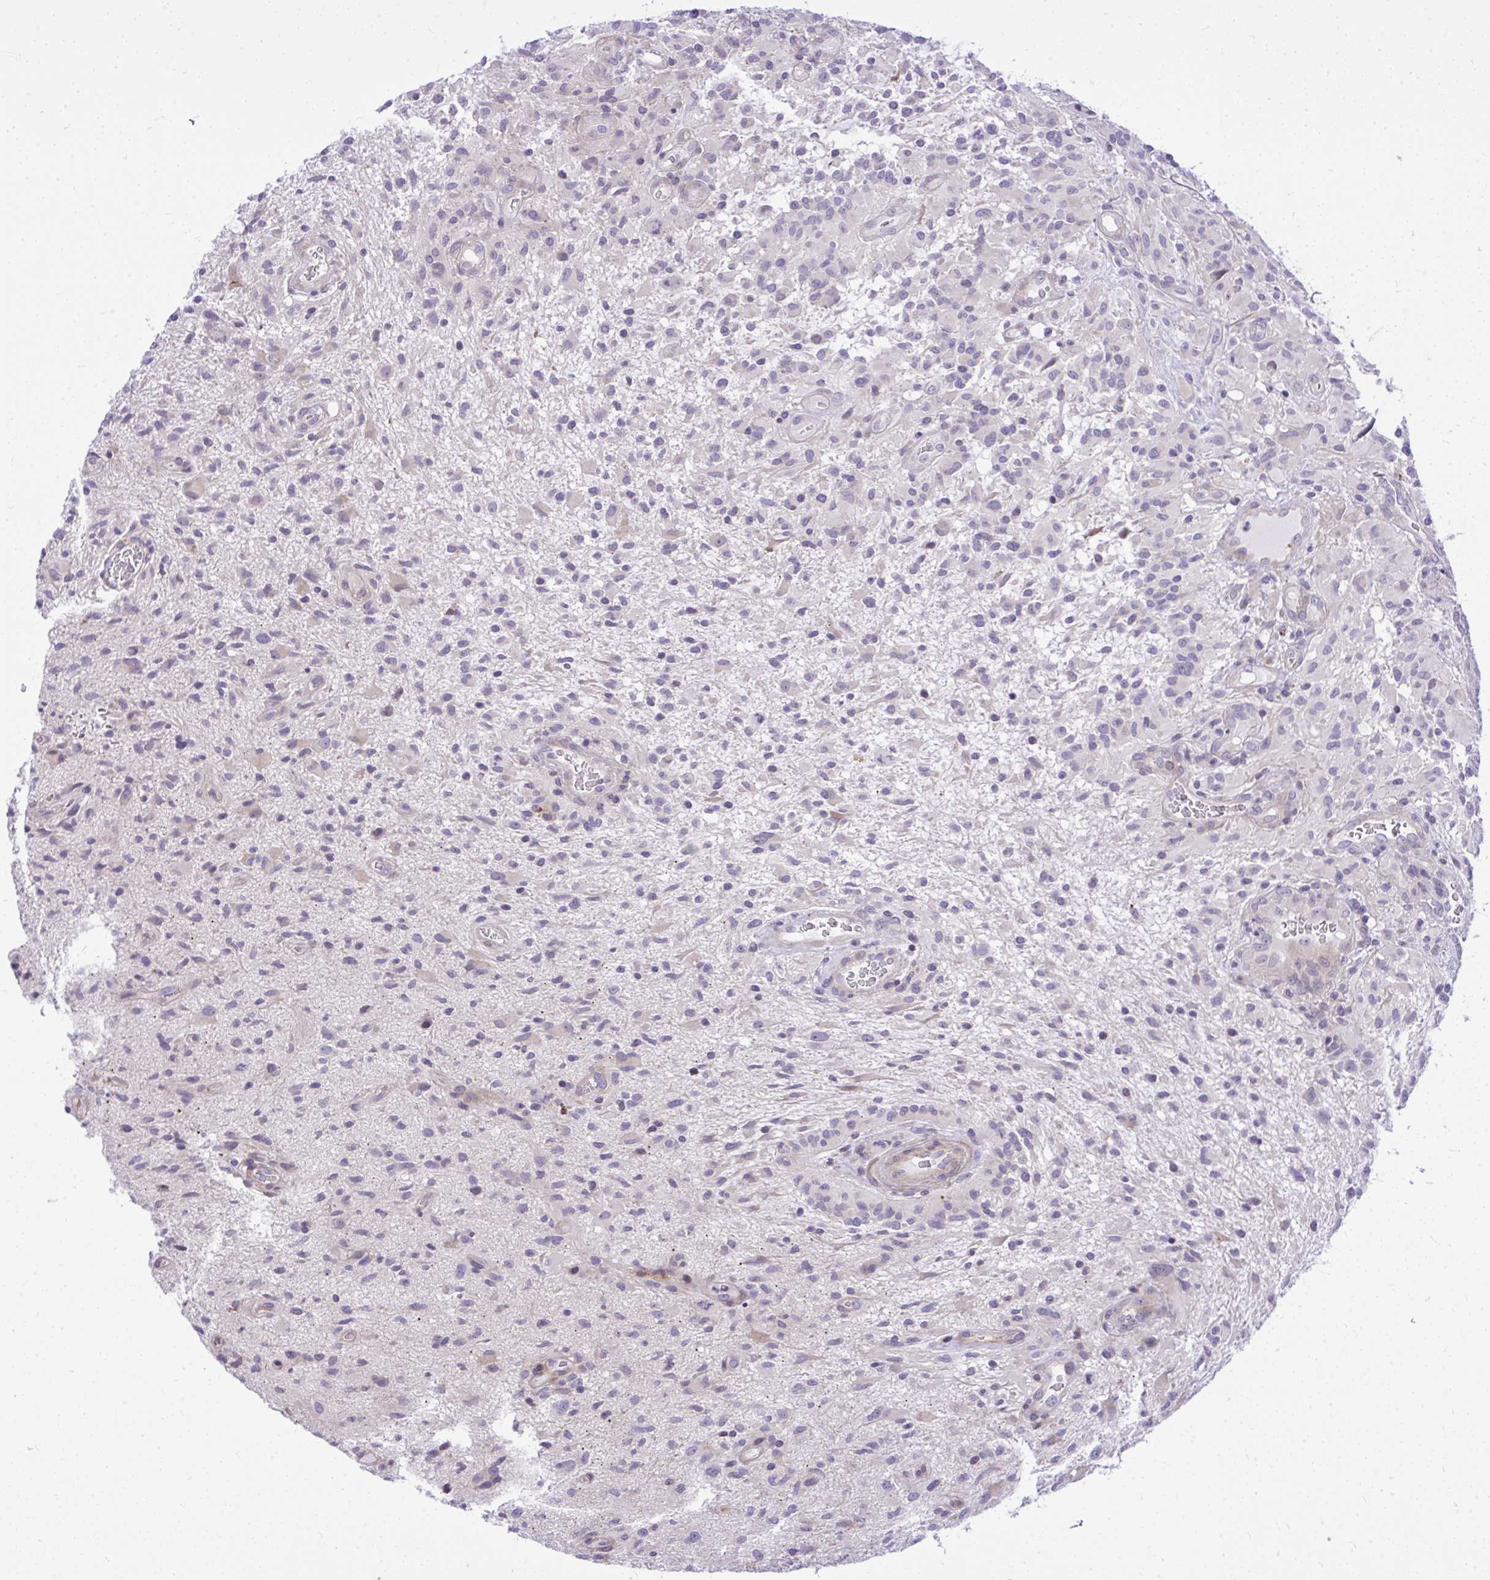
{"staining": {"intensity": "negative", "quantity": "none", "location": "none"}, "tissue": "glioma", "cell_type": "Tumor cells", "image_type": "cancer", "snomed": [{"axis": "morphology", "description": "Glioma, malignant, High grade"}, {"axis": "topography", "description": "Brain"}], "caption": "There is no significant expression in tumor cells of glioma. (DAB IHC with hematoxylin counter stain).", "gene": "GRK4", "patient": {"sex": "male", "age": 71}}